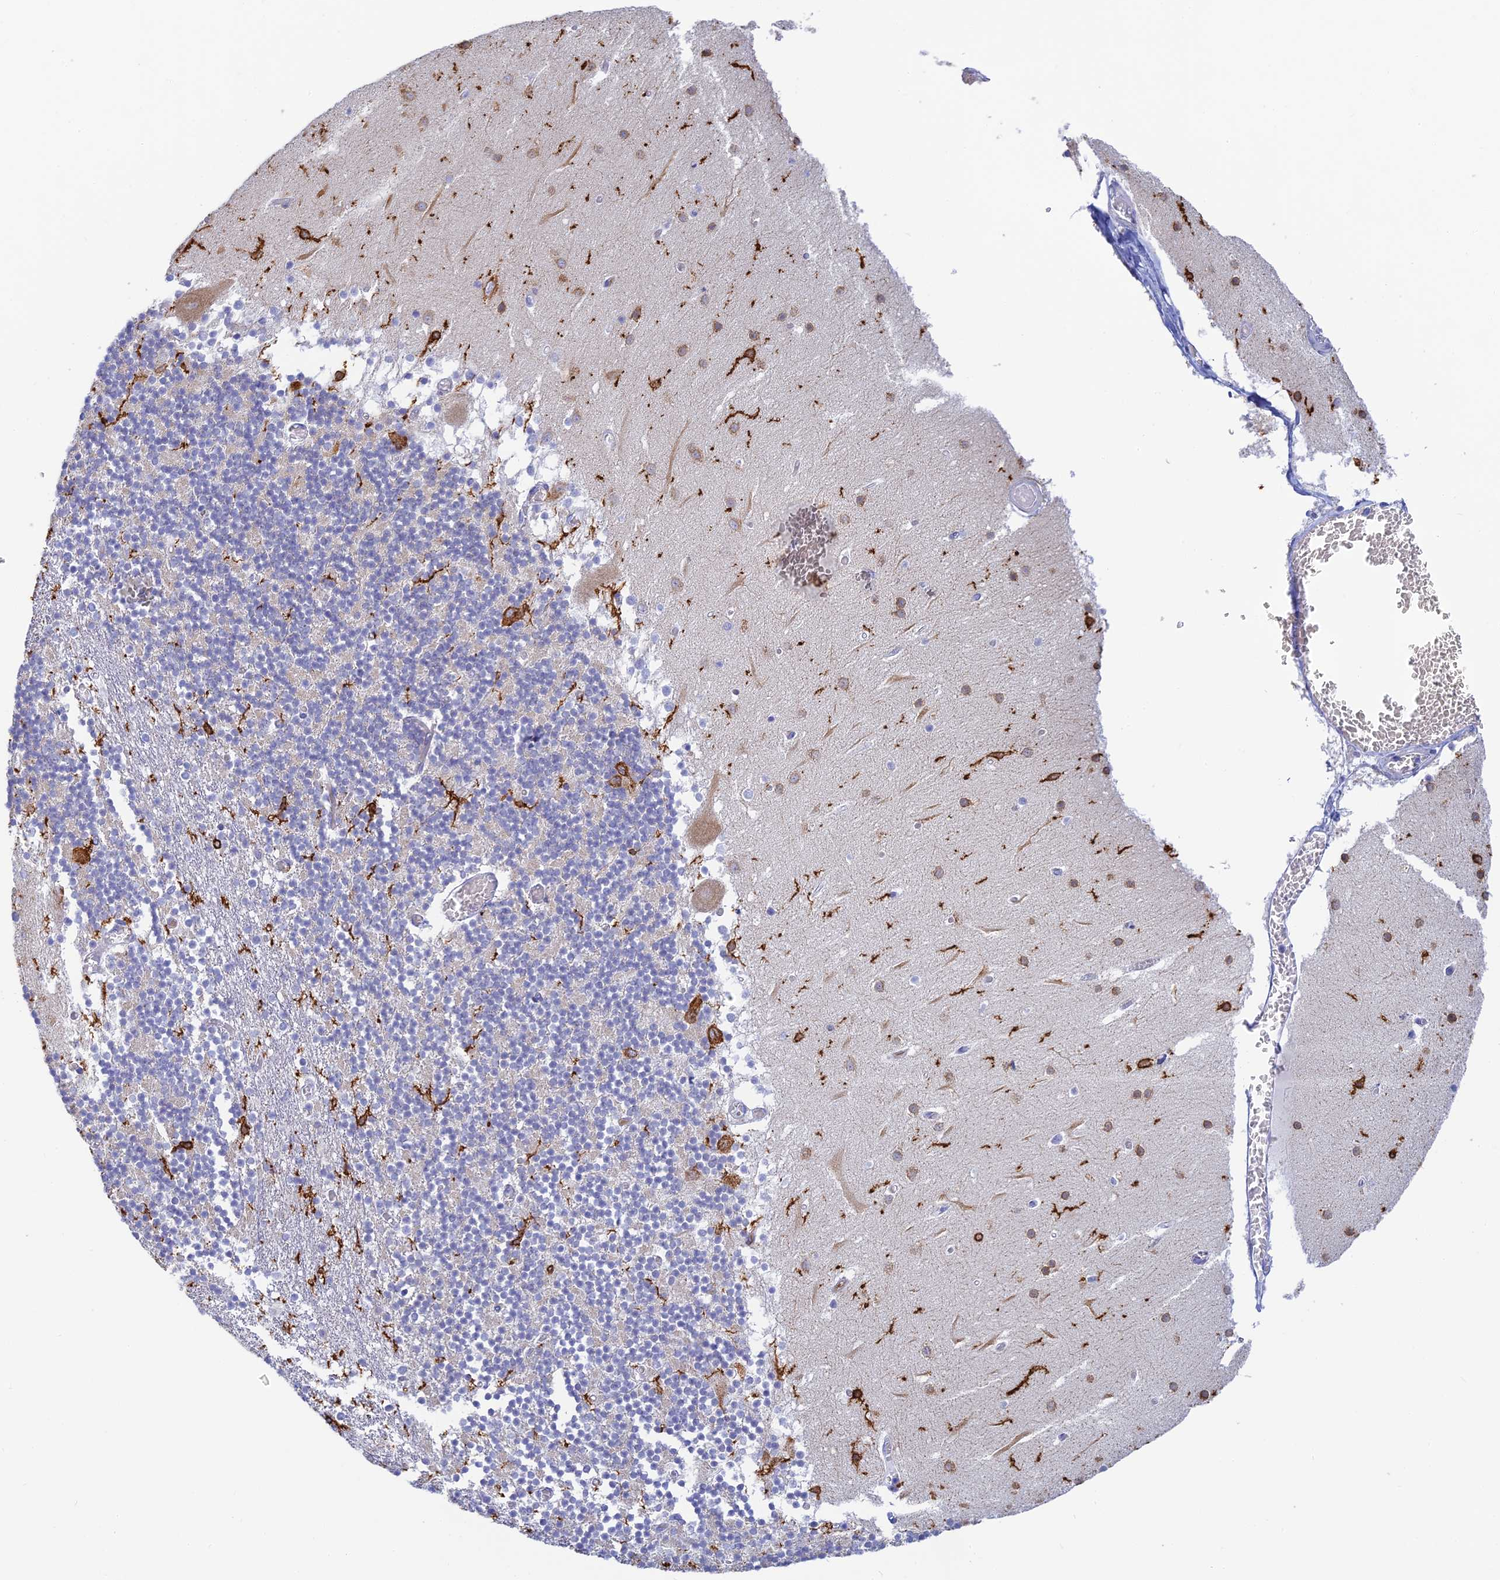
{"staining": {"intensity": "negative", "quantity": "none", "location": "none"}, "tissue": "cerebellum", "cell_type": "Cells in granular layer", "image_type": "normal", "snomed": [{"axis": "morphology", "description": "Normal tissue, NOS"}, {"axis": "topography", "description": "Cerebellum"}], "caption": "IHC histopathology image of unremarkable cerebellum: cerebellum stained with DAB (3,3'-diaminobenzidine) demonstrates no significant protein expression in cells in granular layer.", "gene": "CEP152", "patient": {"sex": "female", "age": 28}}